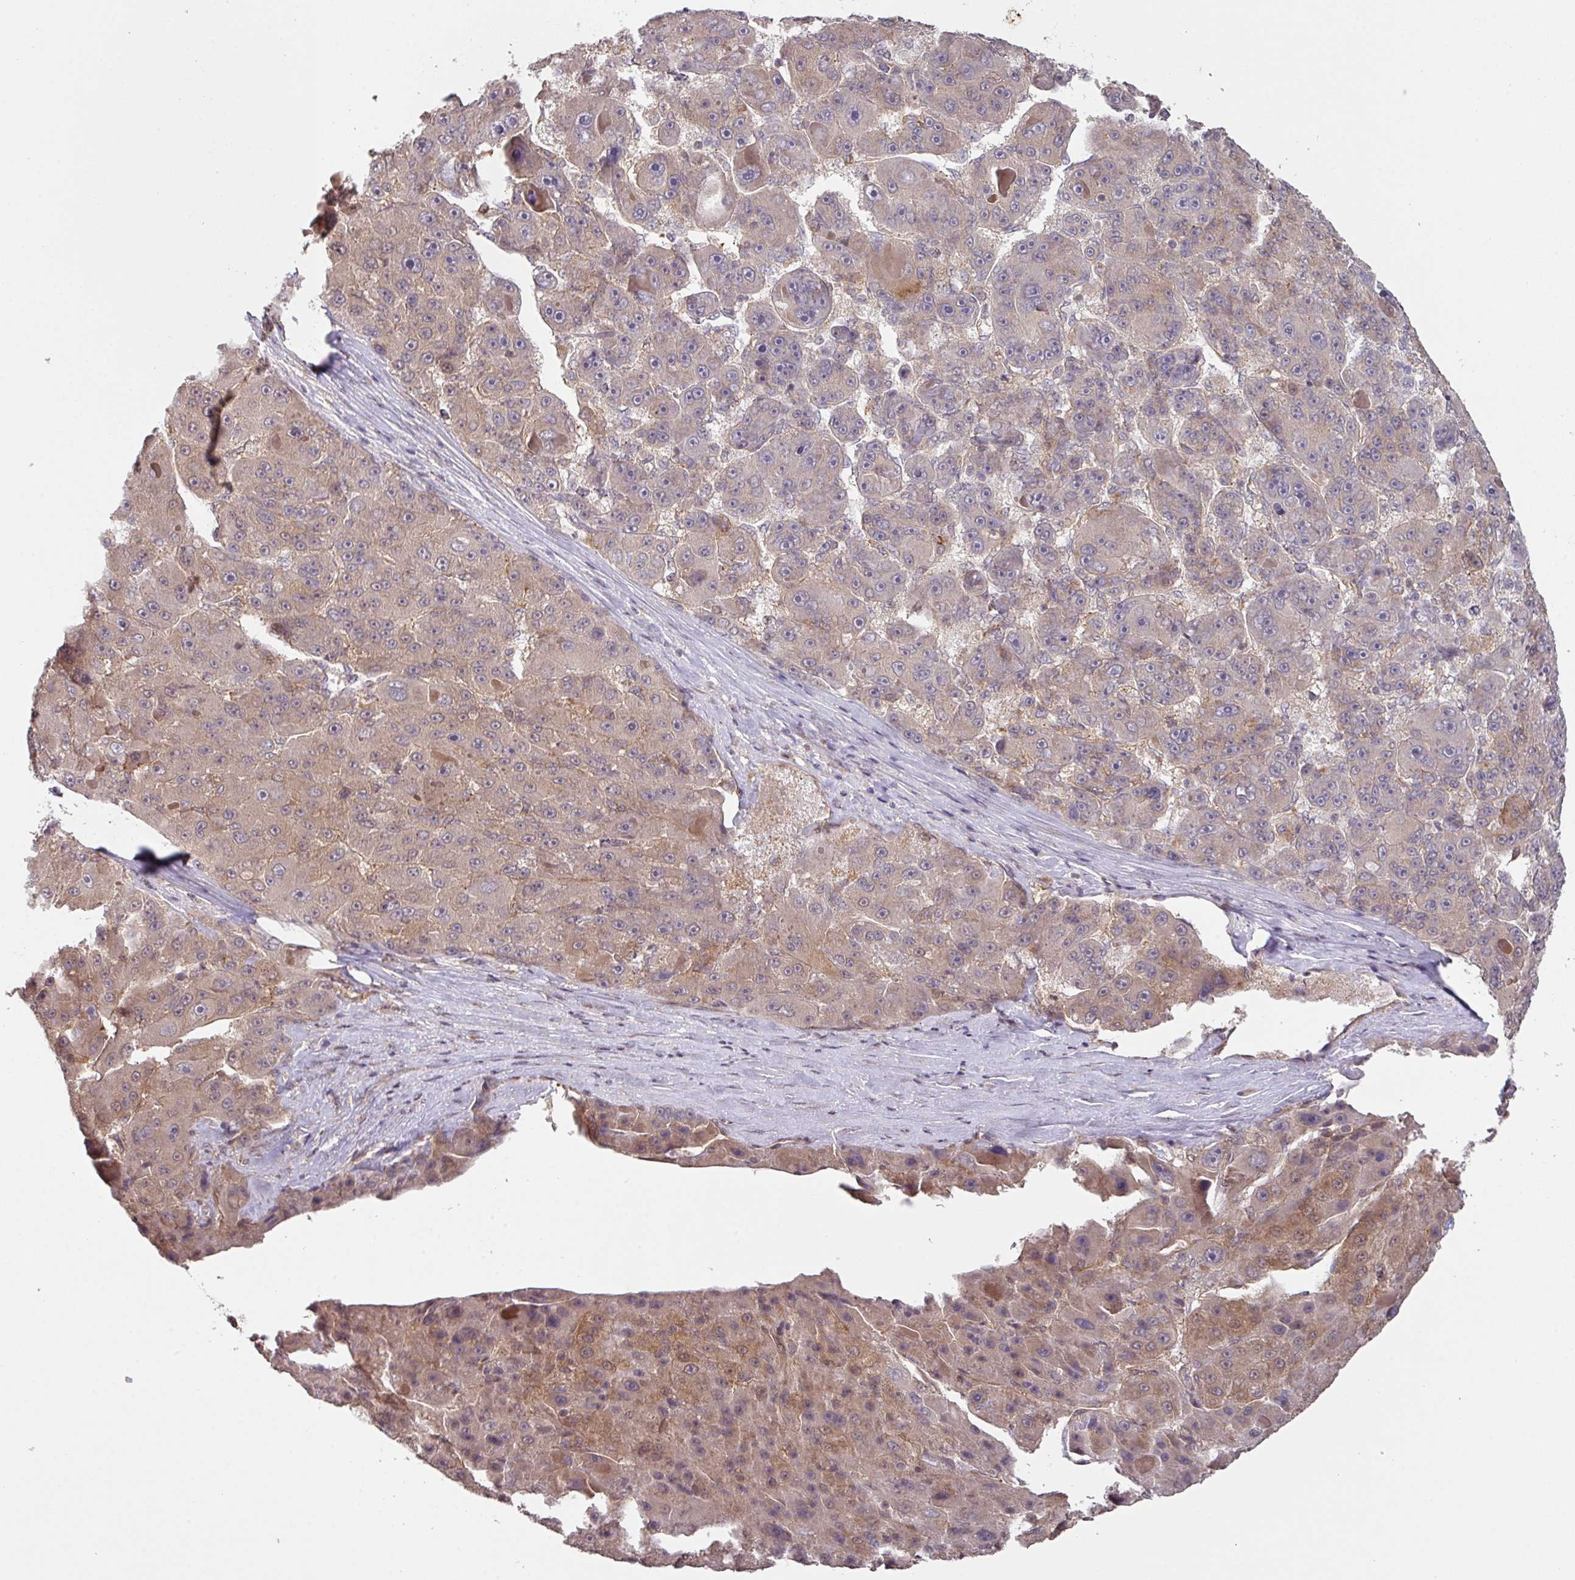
{"staining": {"intensity": "weak", "quantity": "25%-75%", "location": "cytoplasmic/membranous"}, "tissue": "liver cancer", "cell_type": "Tumor cells", "image_type": "cancer", "snomed": [{"axis": "morphology", "description": "Carcinoma, Hepatocellular, NOS"}, {"axis": "topography", "description": "Liver"}], "caption": "Immunohistochemical staining of liver cancer (hepatocellular carcinoma) shows low levels of weak cytoplasmic/membranous positivity in approximately 25%-75% of tumor cells. The protein is stained brown, and the nuclei are stained in blue (DAB IHC with brightfield microscopy, high magnification).", "gene": "CYFIP2", "patient": {"sex": "male", "age": 76}}